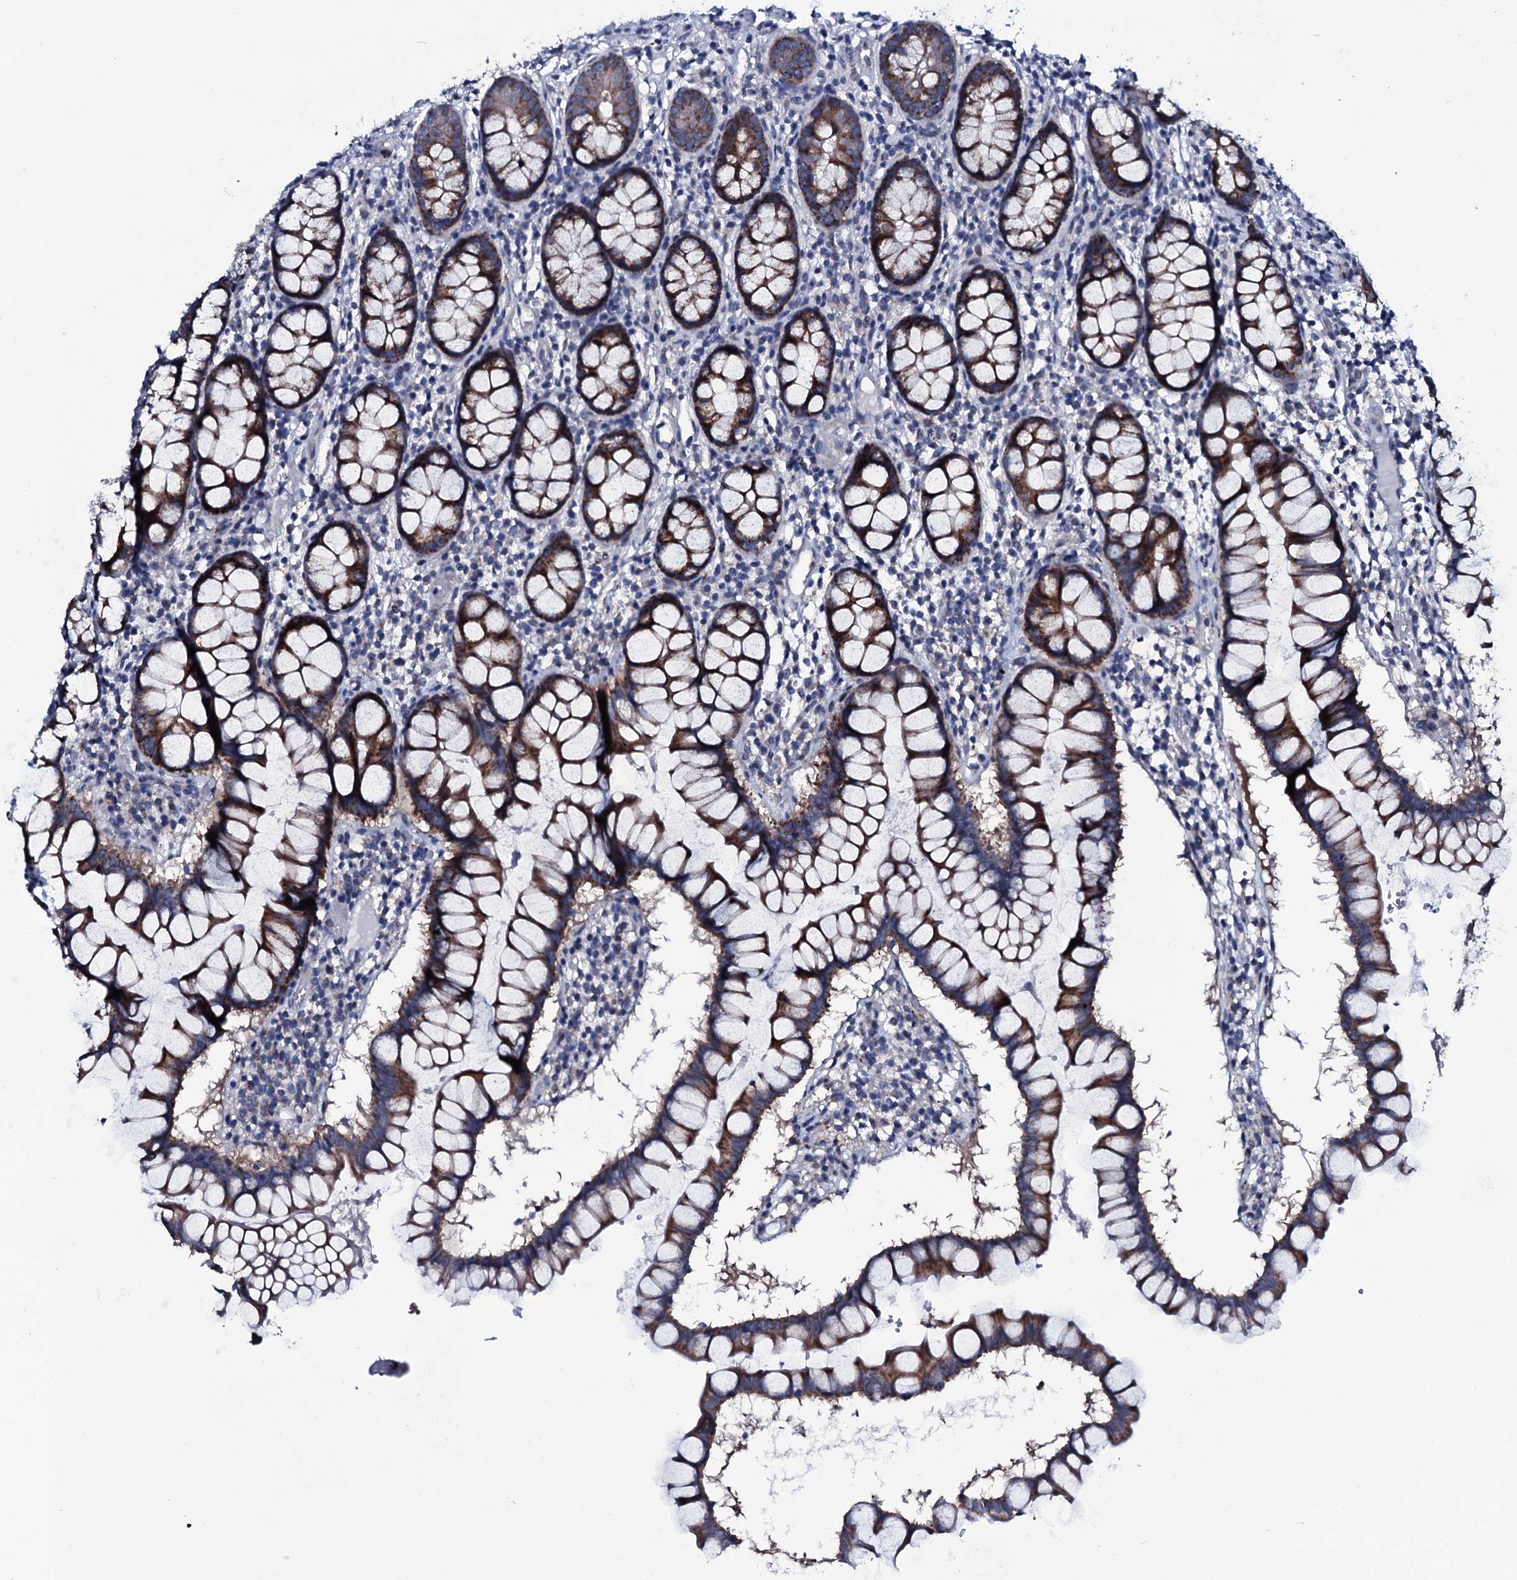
{"staining": {"intensity": "negative", "quantity": "none", "location": "none"}, "tissue": "colon", "cell_type": "Endothelial cells", "image_type": "normal", "snomed": [{"axis": "morphology", "description": "Normal tissue, NOS"}, {"axis": "morphology", "description": "Adenocarcinoma, NOS"}, {"axis": "topography", "description": "Colon"}], "caption": "This is an immunohistochemistry photomicrograph of normal human colon. There is no staining in endothelial cells.", "gene": "WIPF3", "patient": {"sex": "female", "age": 55}}